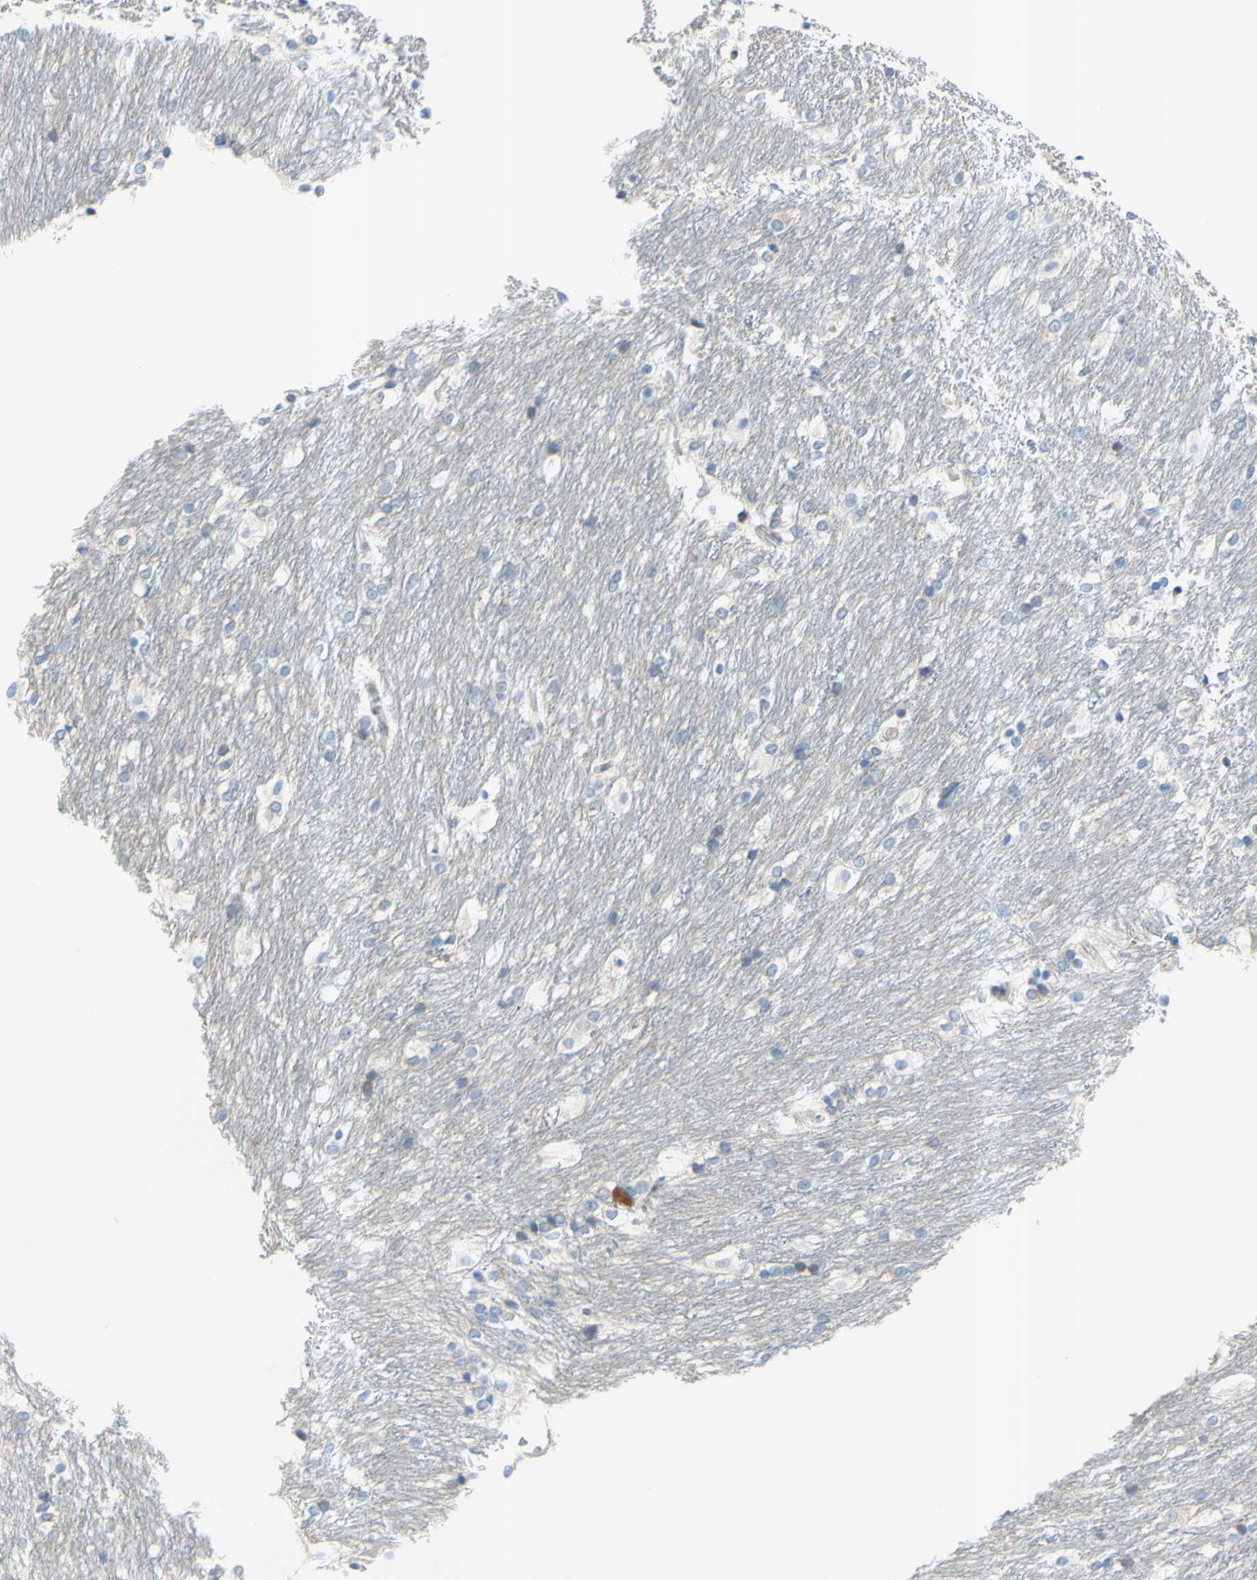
{"staining": {"intensity": "negative", "quantity": "none", "location": "none"}, "tissue": "caudate", "cell_type": "Glial cells", "image_type": "normal", "snomed": [{"axis": "morphology", "description": "Normal tissue, NOS"}, {"axis": "topography", "description": "Lateral ventricle wall"}], "caption": "Immunohistochemical staining of normal caudate exhibits no significant staining in glial cells.", "gene": "PRRG2", "patient": {"sex": "female", "age": 19}}